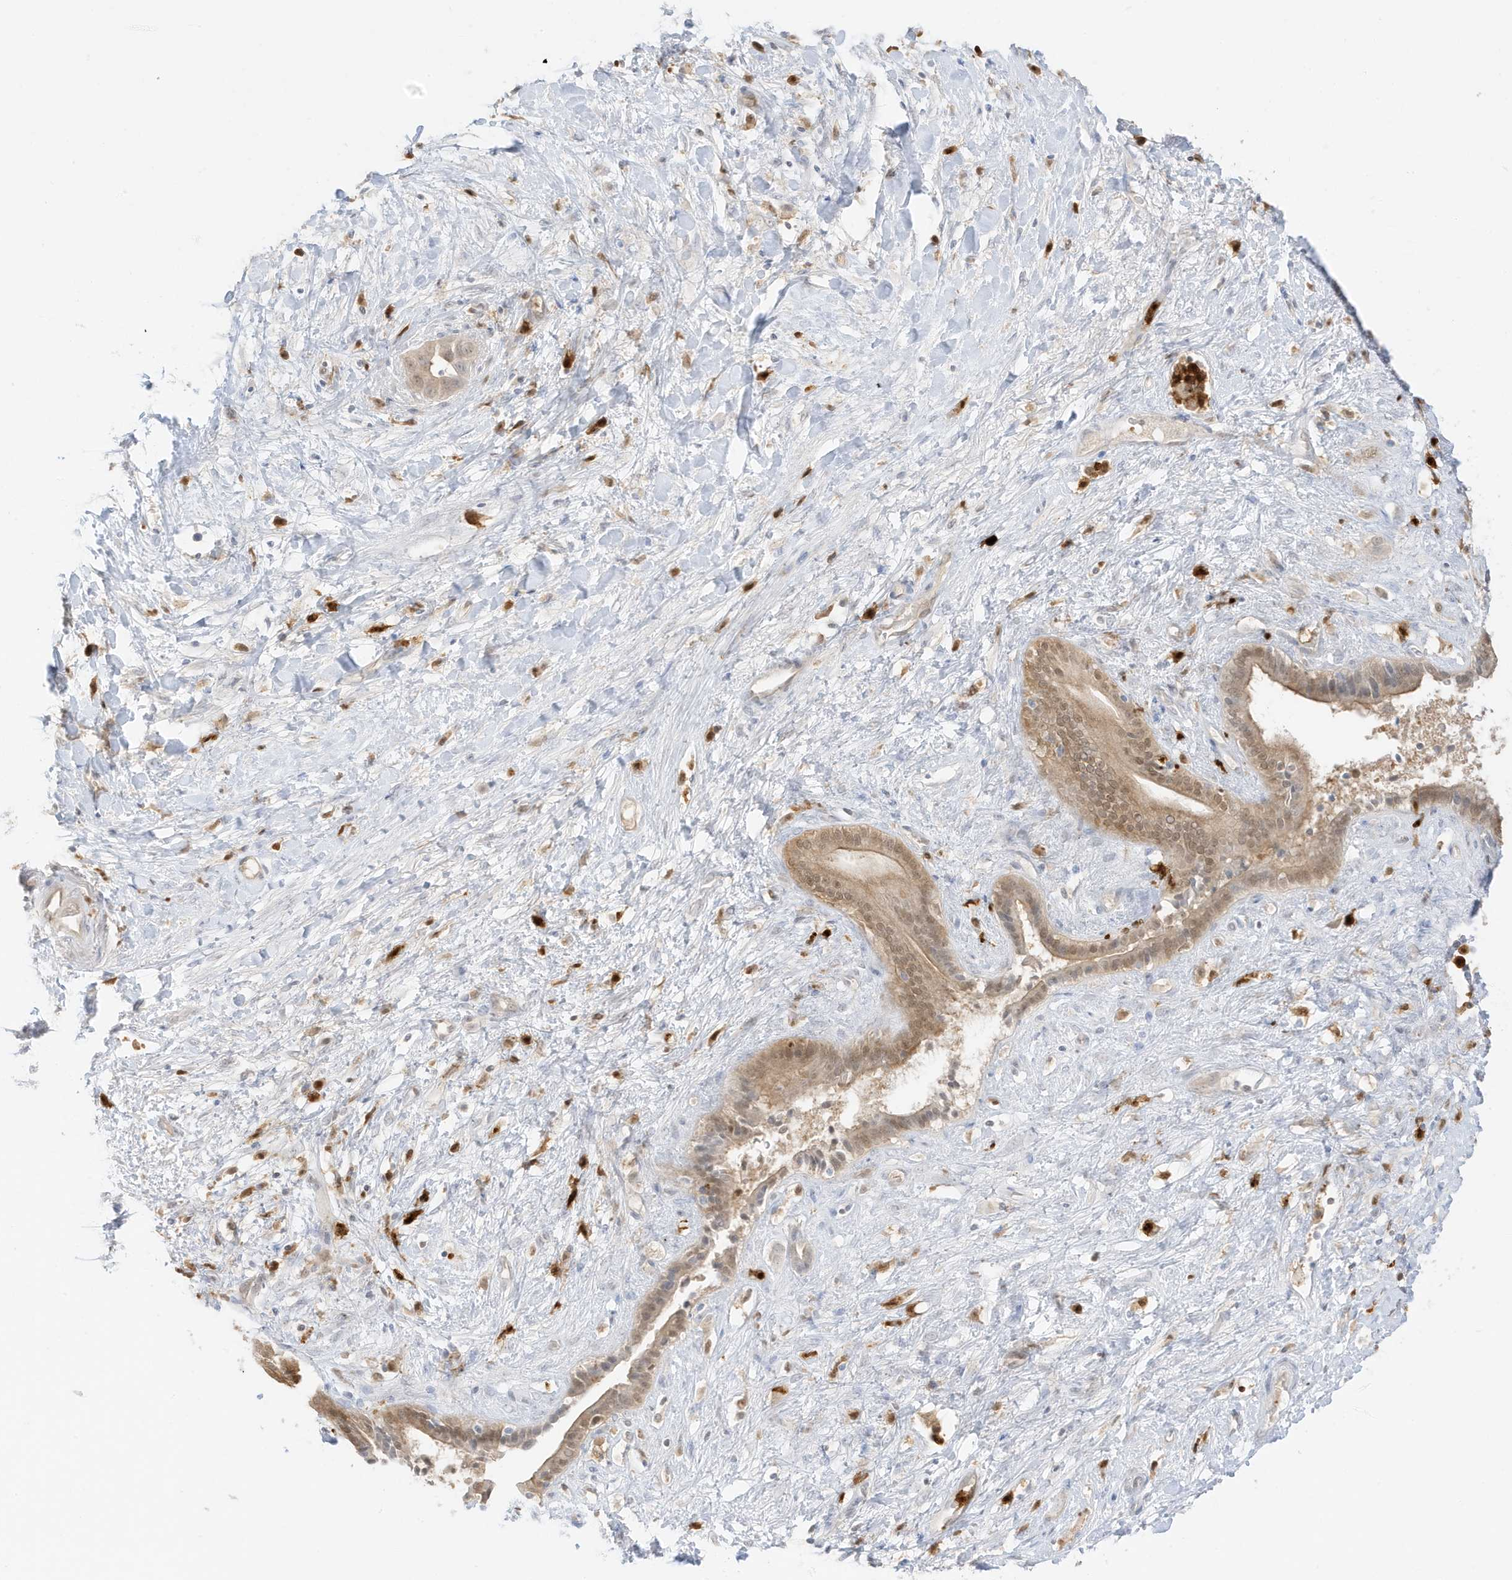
{"staining": {"intensity": "weak", "quantity": ">75%", "location": "cytoplasmic/membranous,nuclear"}, "tissue": "liver cancer", "cell_type": "Tumor cells", "image_type": "cancer", "snomed": [{"axis": "morphology", "description": "Cholangiocarcinoma"}, {"axis": "topography", "description": "Liver"}], "caption": "Immunohistochemistry image of neoplastic tissue: cholangiocarcinoma (liver) stained using immunohistochemistry (IHC) displays low levels of weak protein expression localized specifically in the cytoplasmic/membranous and nuclear of tumor cells, appearing as a cytoplasmic/membranous and nuclear brown color.", "gene": "GCA", "patient": {"sex": "female", "age": 52}}